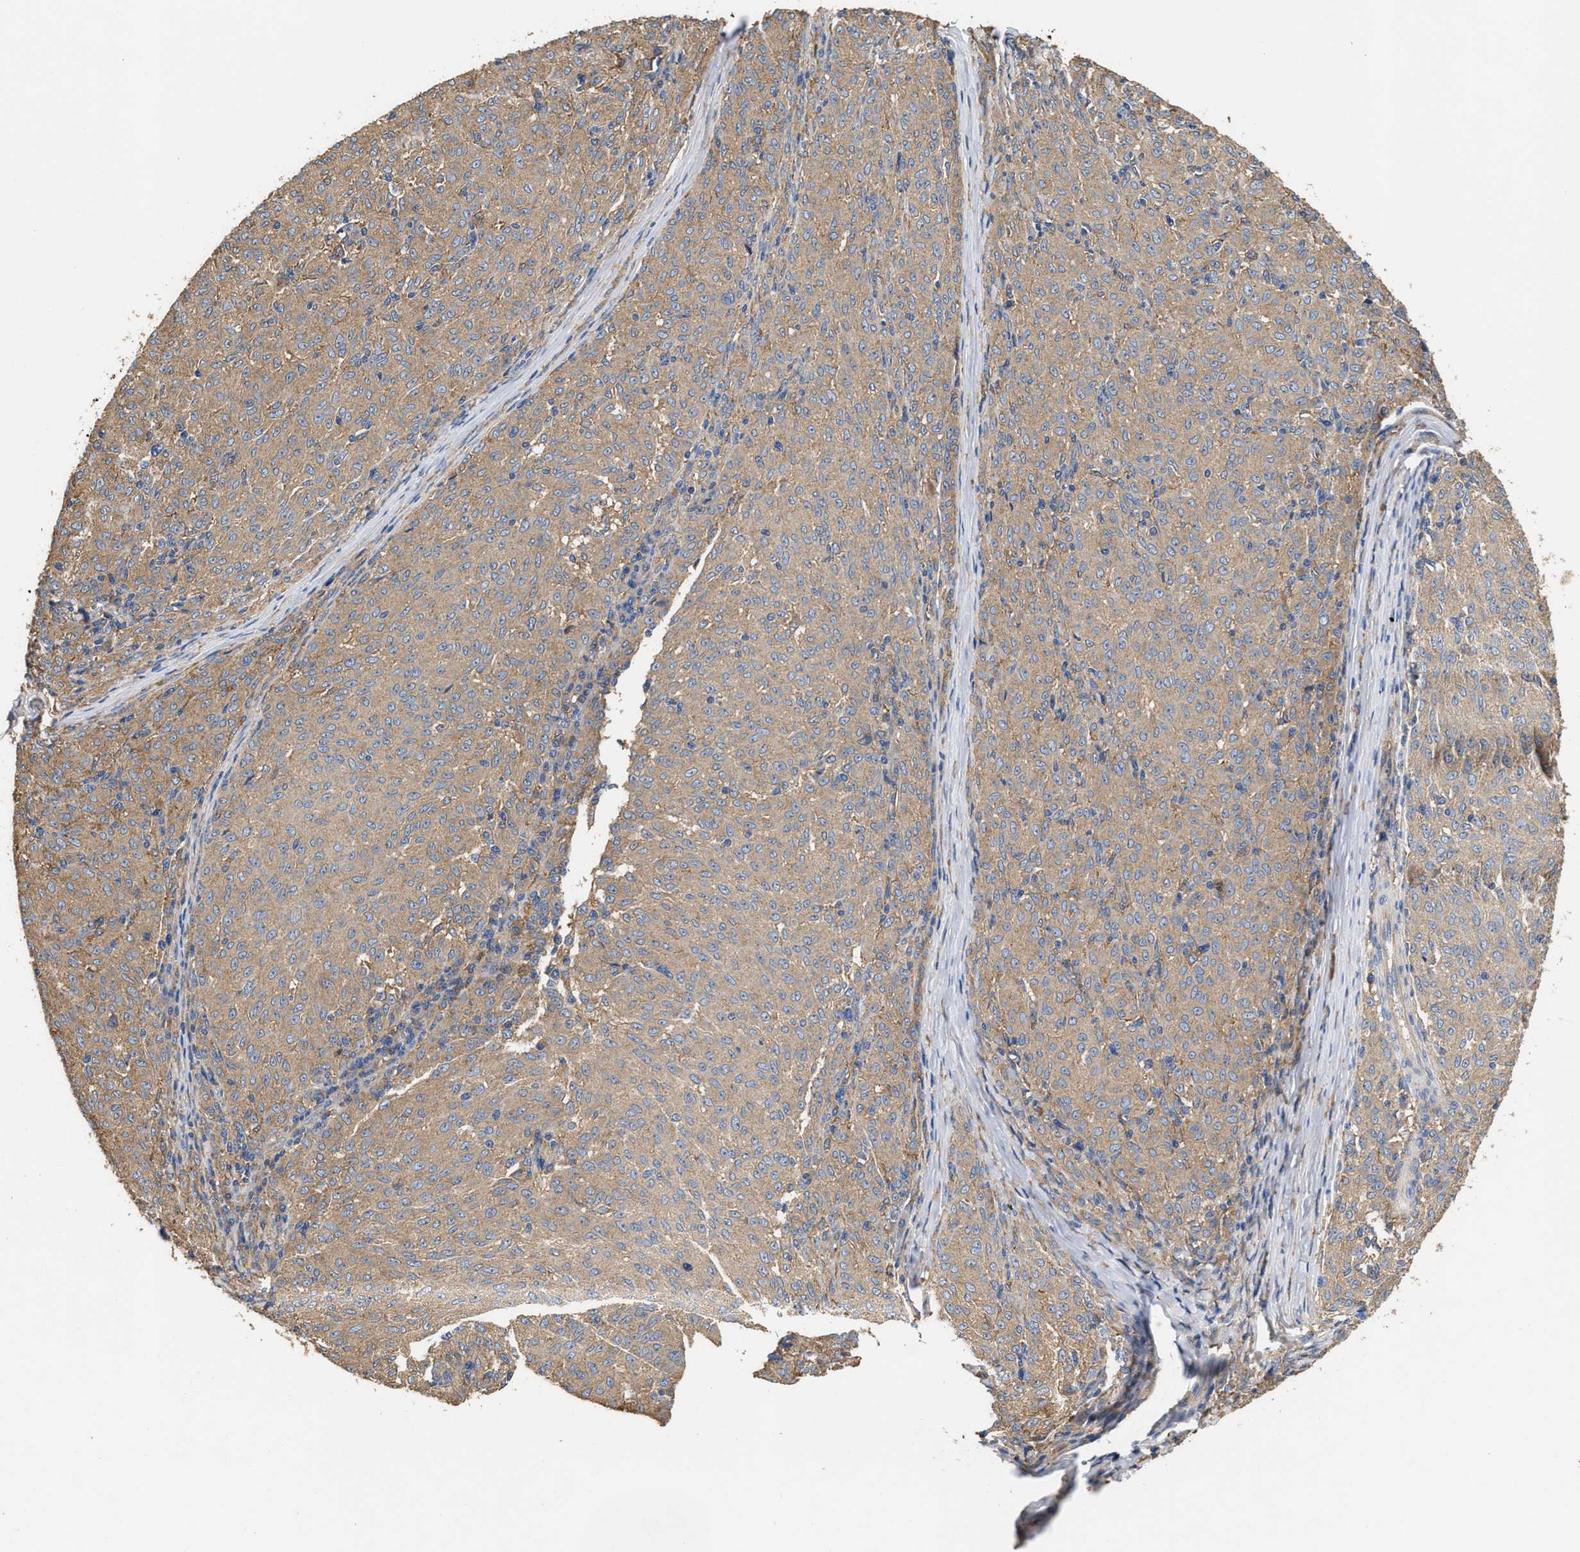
{"staining": {"intensity": "weak", "quantity": ">75%", "location": "cytoplasmic/membranous"}, "tissue": "melanoma", "cell_type": "Tumor cells", "image_type": "cancer", "snomed": [{"axis": "morphology", "description": "Malignant melanoma, NOS"}, {"axis": "topography", "description": "Skin"}], "caption": "Immunohistochemical staining of malignant melanoma demonstrates low levels of weak cytoplasmic/membranous protein expression in approximately >75% of tumor cells.", "gene": "KLB", "patient": {"sex": "female", "age": 72}}